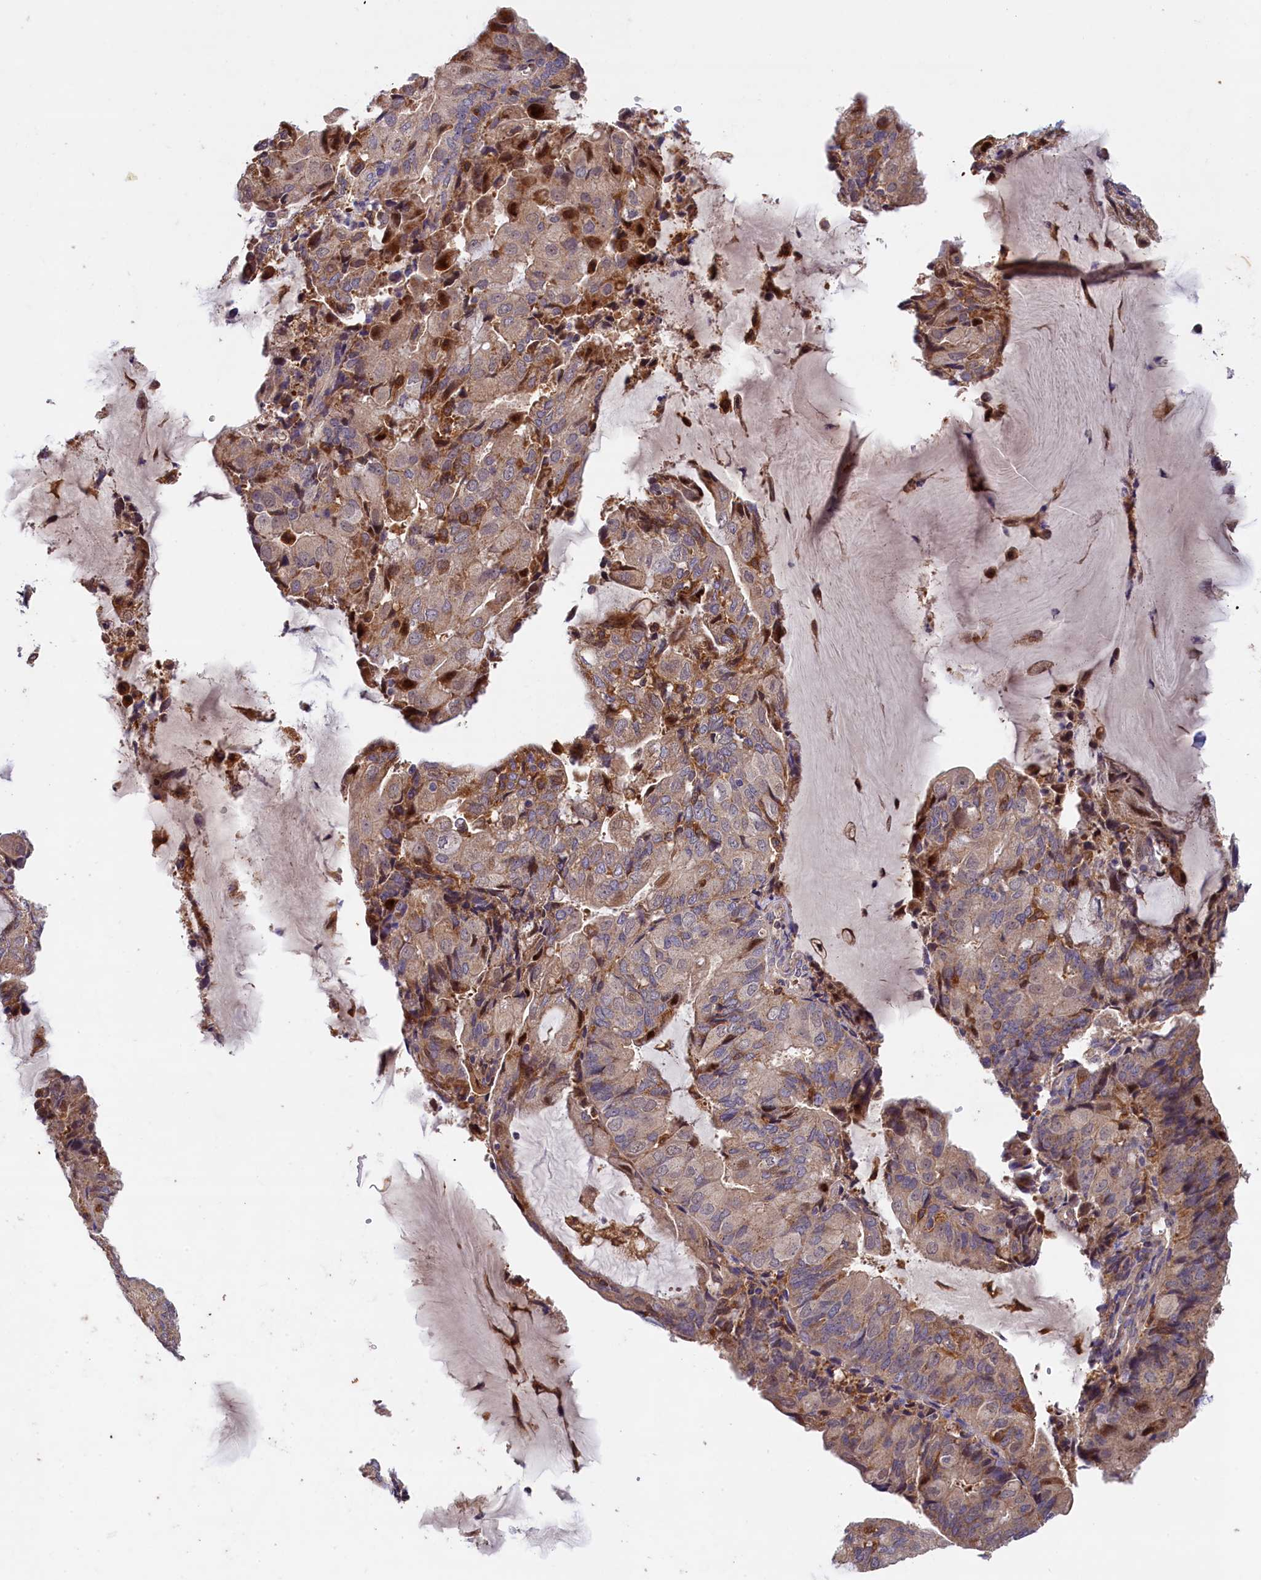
{"staining": {"intensity": "moderate", "quantity": "25%-75%", "location": "cytoplasmic/membranous"}, "tissue": "endometrial cancer", "cell_type": "Tumor cells", "image_type": "cancer", "snomed": [{"axis": "morphology", "description": "Adenocarcinoma, NOS"}, {"axis": "topography", "description": "Endometrium"}], "caption": "Adenocarcinoma (endometrial) stained with immunohistochemistry displays moderate cytoplasmic/membranous expression in about 25%-75% of tumor cells.", "gene": "NAIP", "patient": {"sex": "female", "age": 81}}